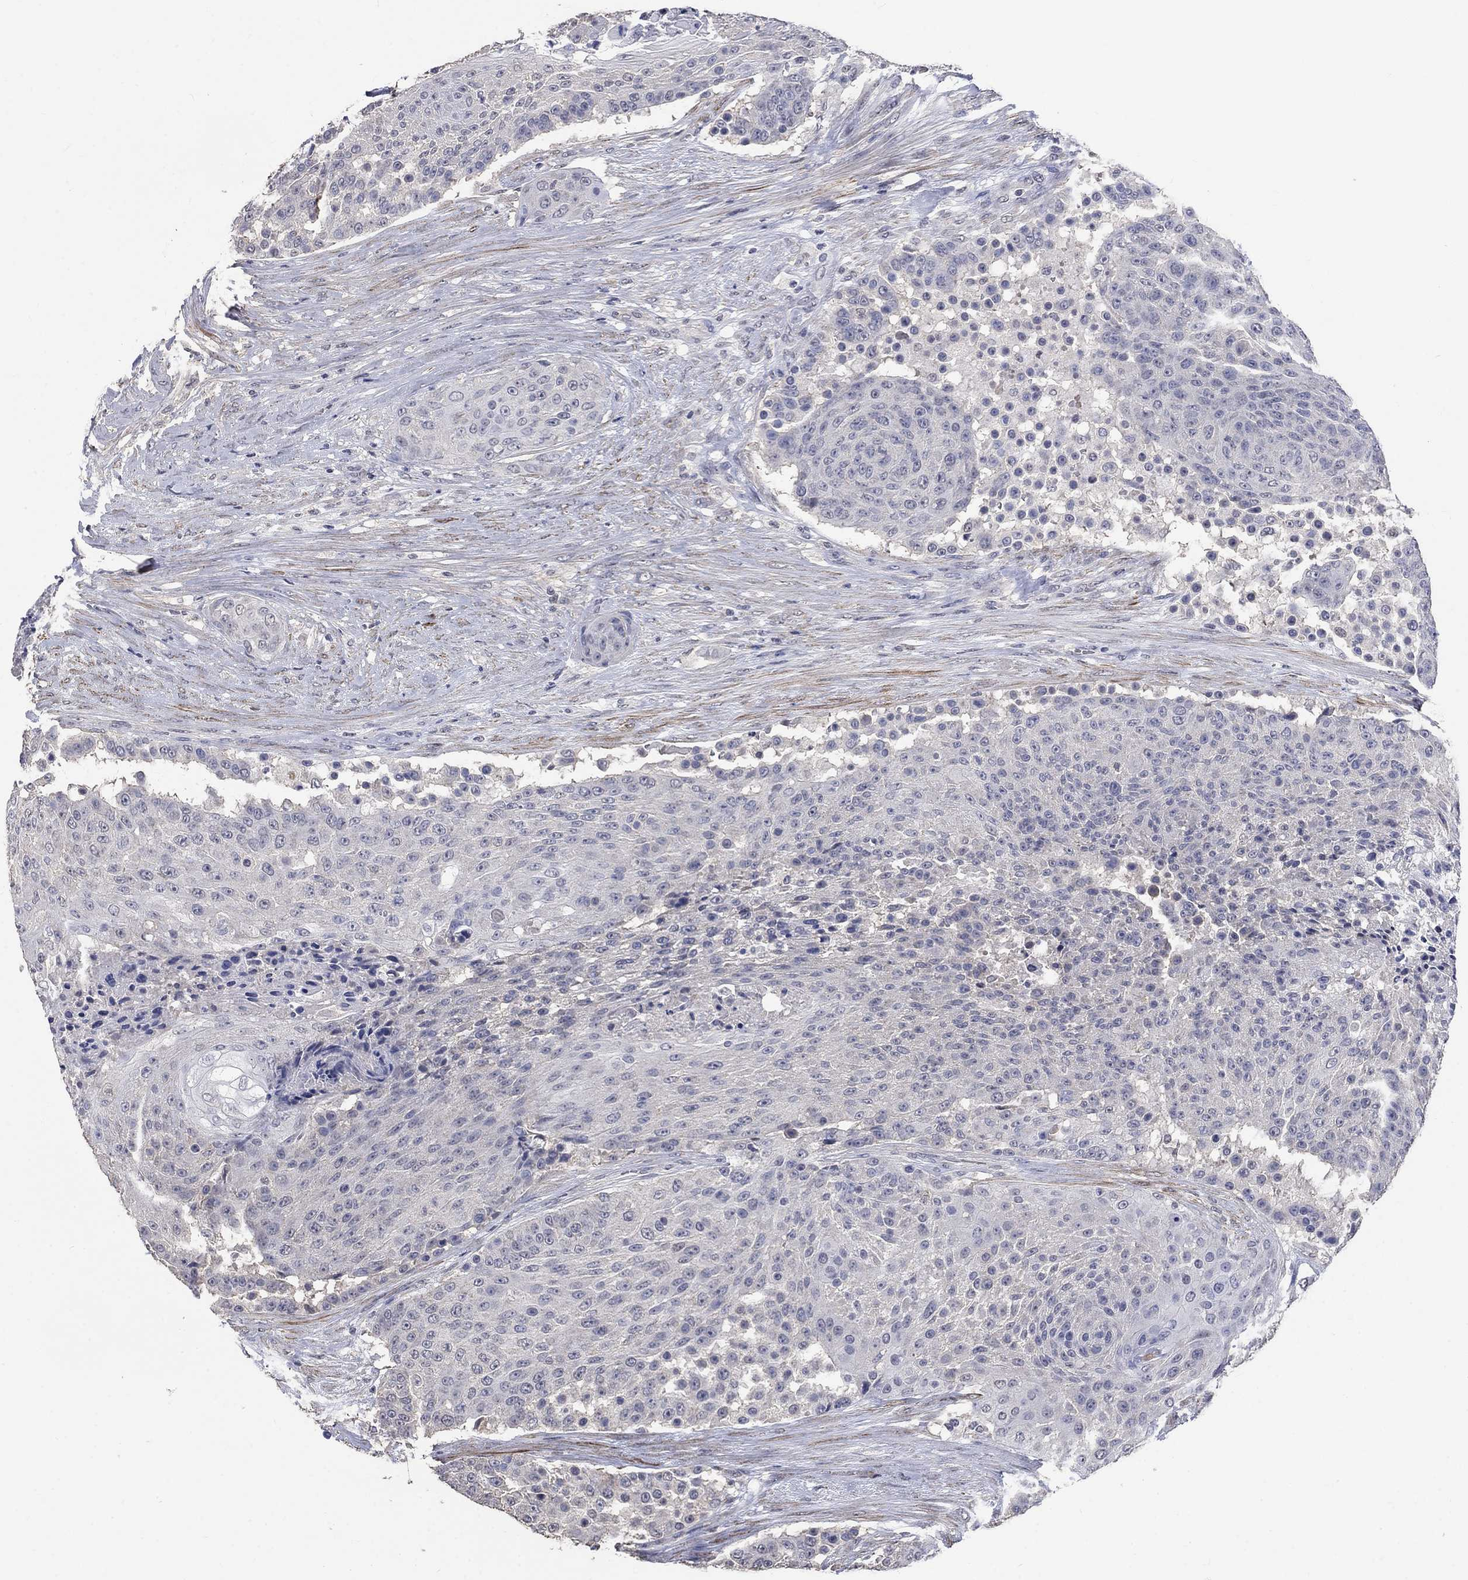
{"staining": {"intensity": "negative", "quantity": "none", "location": "none"}, "tissue": "urothelial cancer", "cell_type": "Tumor cells", "image_type": "cancer", "snomed": [{"axis": "morphology", "description": "Urothelial carcinoma, High grade"}, {"axis": "topography", "description": "Urinary bladder"}], "caption": "An image of human urothelial carcinoma (high-grade) is negative for staining in tumor cells.", "gene": "ZBTB18", "patient": {"sex": "female", "age": 63}}